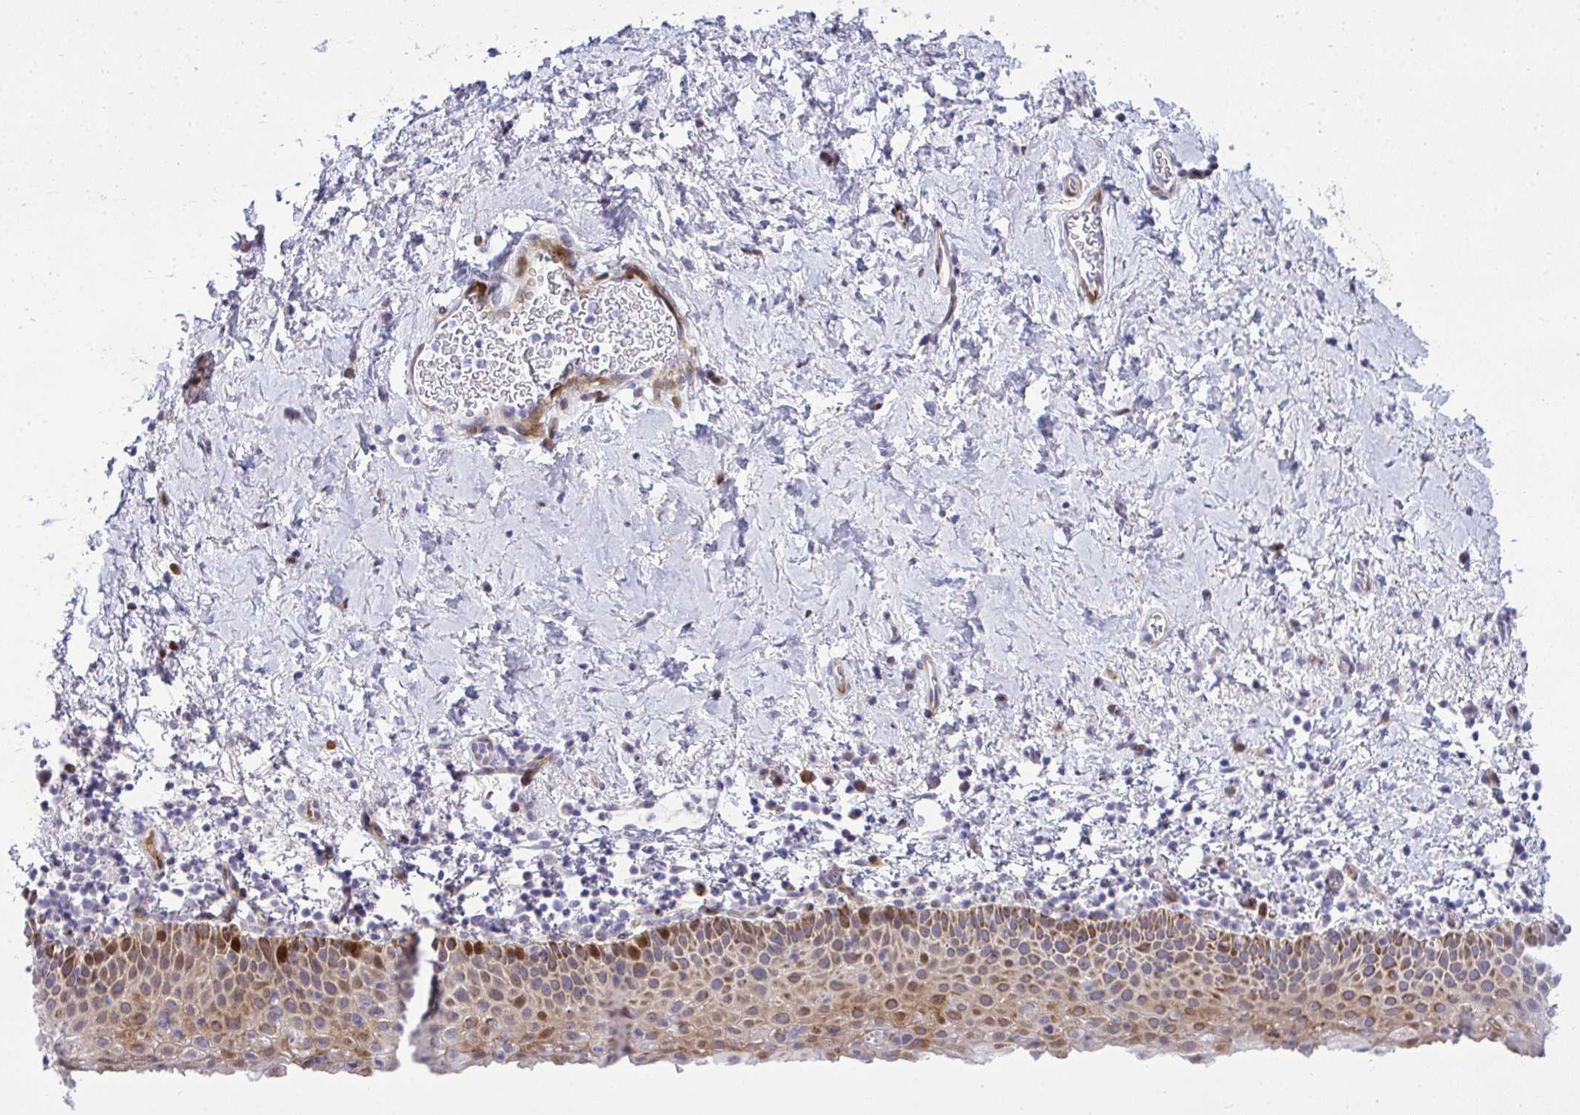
{"staining": {"intensity": "strong", "quantity": ">75%", "location": "cytoplasmic/membranous,nuclear"}, "tissue": "vagina", "cell_type": "Squamous epithelial cells", "image_type": "normal", "snomed": [{"axis": "morphology", "description": "Normal tissue, NOS"}, {"axis": "topography", "description": "Vagina"}], "caption": "Unremarkable vagina demonstrates strong cytoplasmic/membranous,nuclear expression in approximately >75% of squamous epithelial cells, visualized by immunohistochemistry.", "gene": "CASTOR2", "patient": {"sex": "female", "age": 61}}